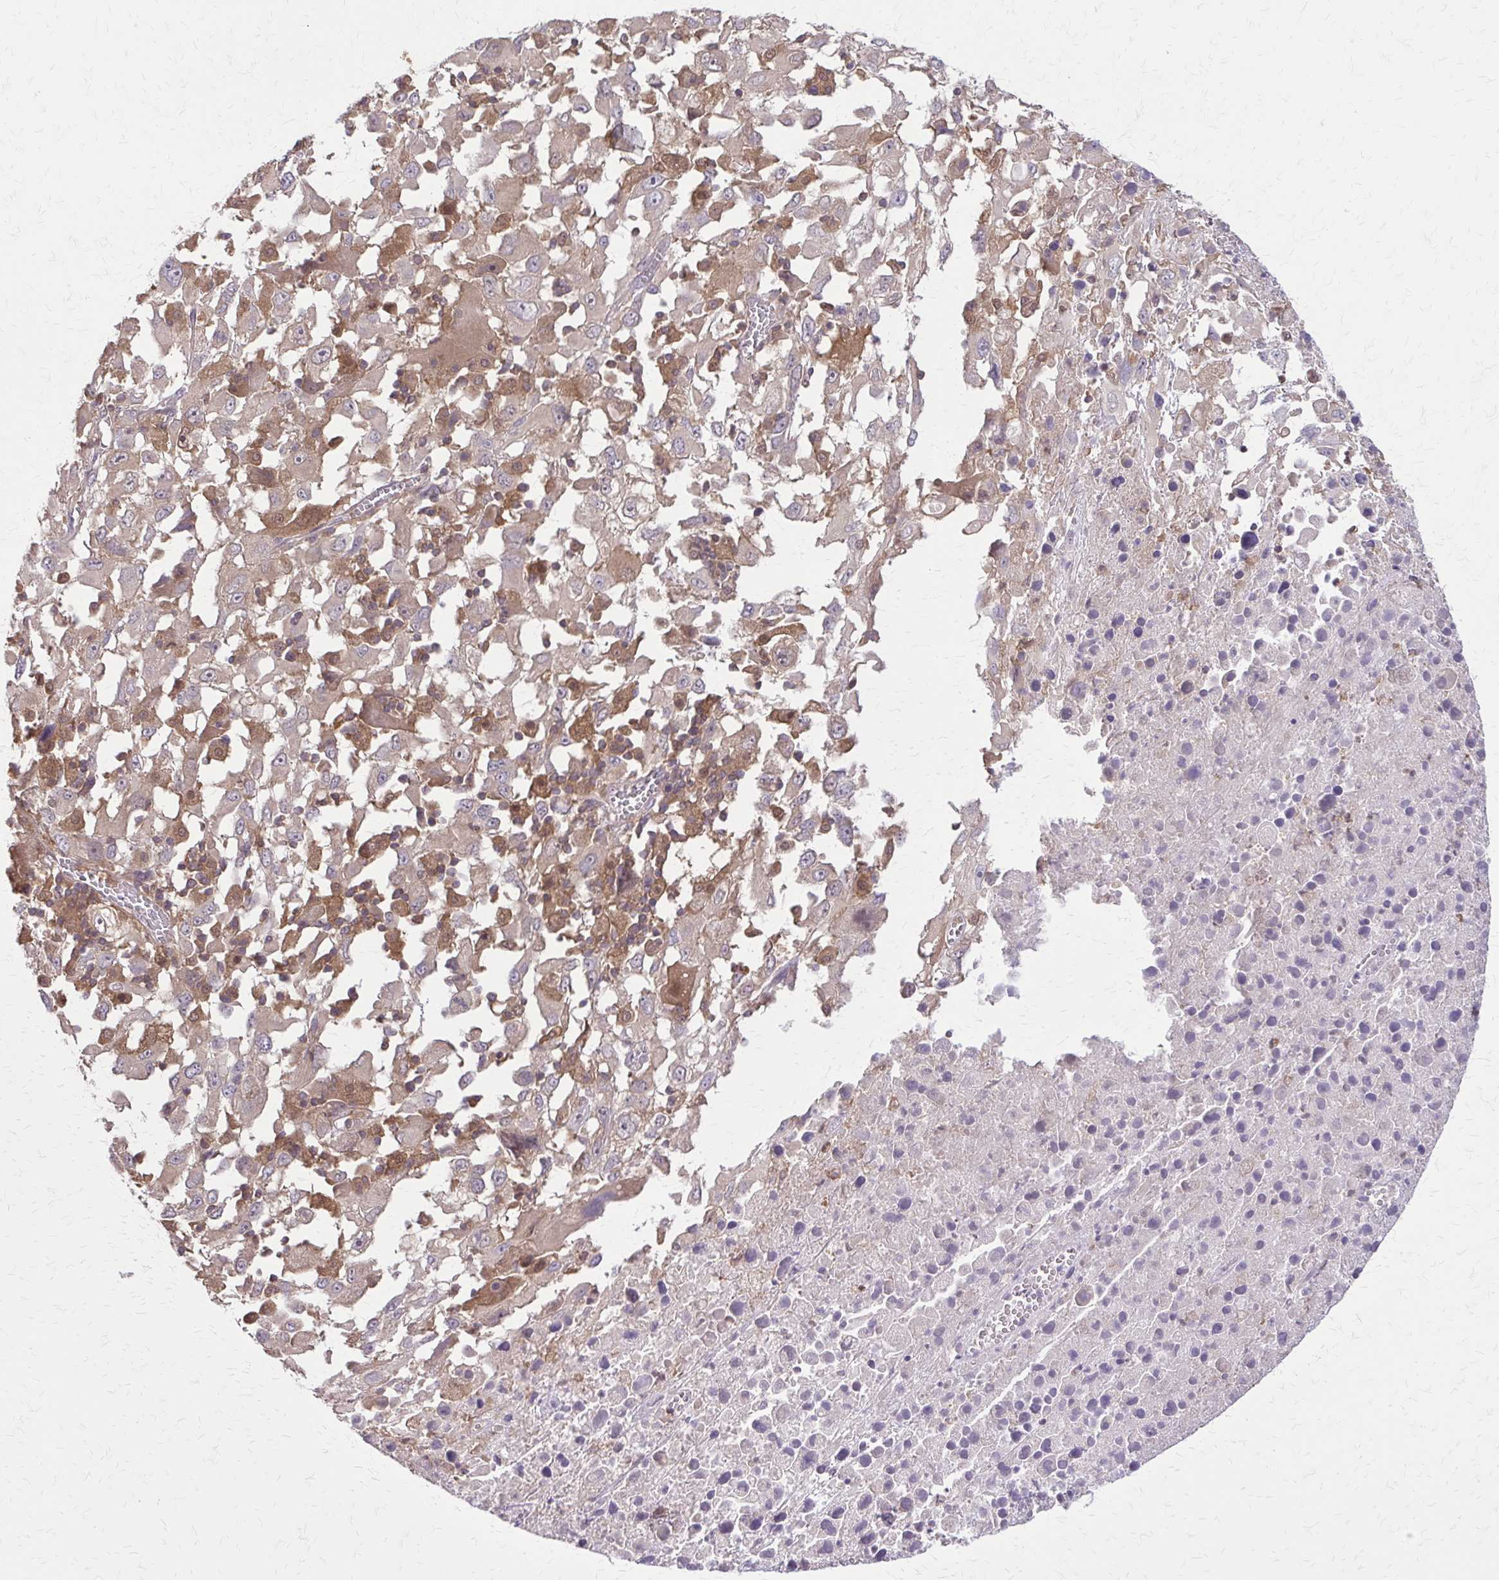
{"staining": {"intensity": "weak", "quantity": "25%-75%", "location": "cytoplasmic/membranous"}, "tissue": "melanoma", "cell_type": "Tumor cells", "image_type": "cancer", "snomed": [{"axis": "morphology", "description": "Malignant melanoma, Metastatic site"}, {"axis": "topography", "description": "Soft tissue"}], "caption": "Immunohistochemical staining of human melanoma displays low levels of weak cytoplasmic/membranous protein positivity in about 25%-75% of tumor cells. The staining was performed using DAB (3,3'-diaminobenzidine), with brown indicating positive protein expression. Nuclei are stained blue with hematoxylin.", "gene": "NRBF2", "patient": {"sex": "male", "age": 50}}